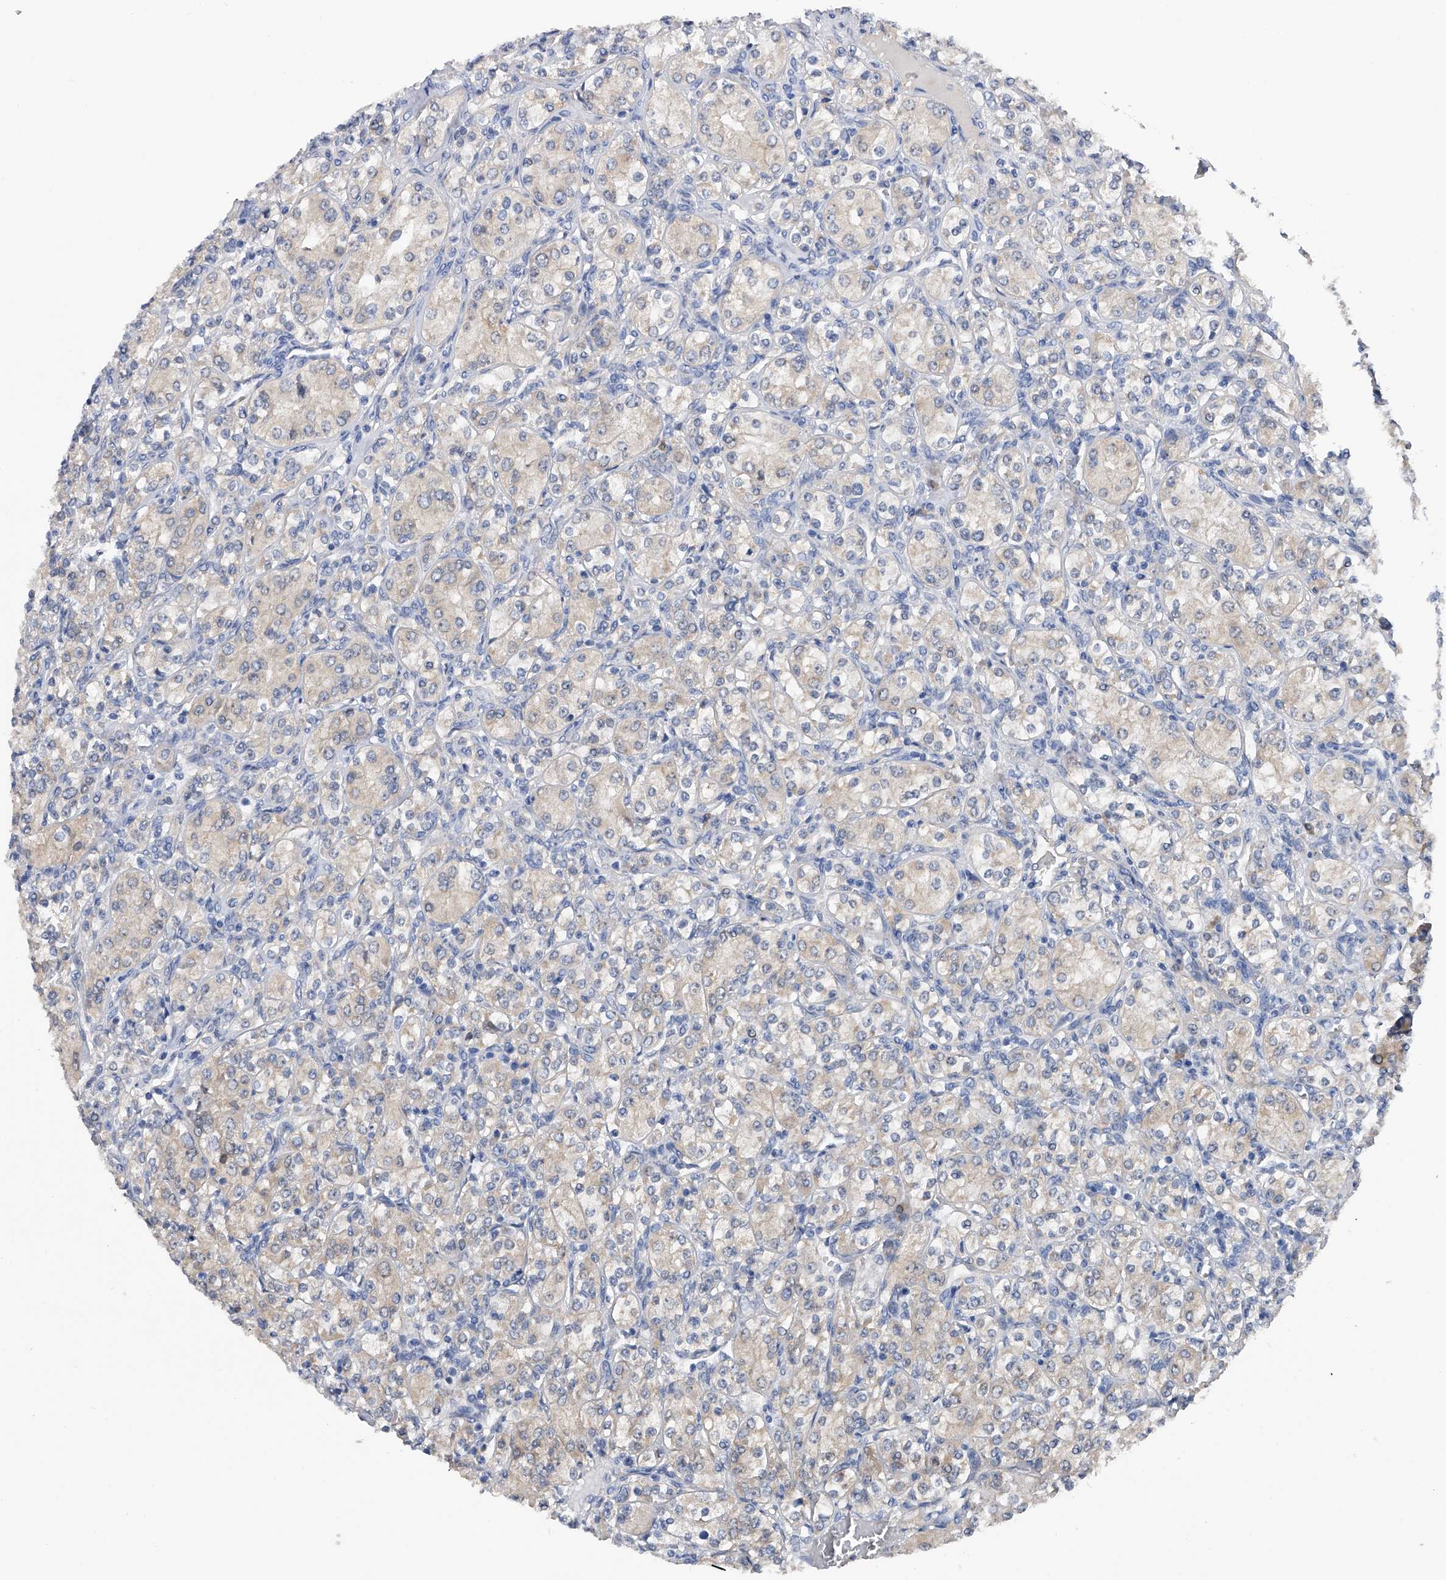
{"staining": {"intensity": "weak", "quantity": "<25%", "location": "cytoplasmic/membranous"}, "tissue": "renal cancer", "cell_type": "Tumor cells", "image_type": "cancer", "snomed": [{"axis": "morphology", "description": "Adenocarcinoma, NOS"}, {"axis": "topography", "description": "Kidney"}], "caption": "The immunohistochemistry histopathology image has no significant staining in tumor cells of renal adenocarcinoma tissue.", "gene": "PGM3", "patient": {"sex": "male", "age": 77}}